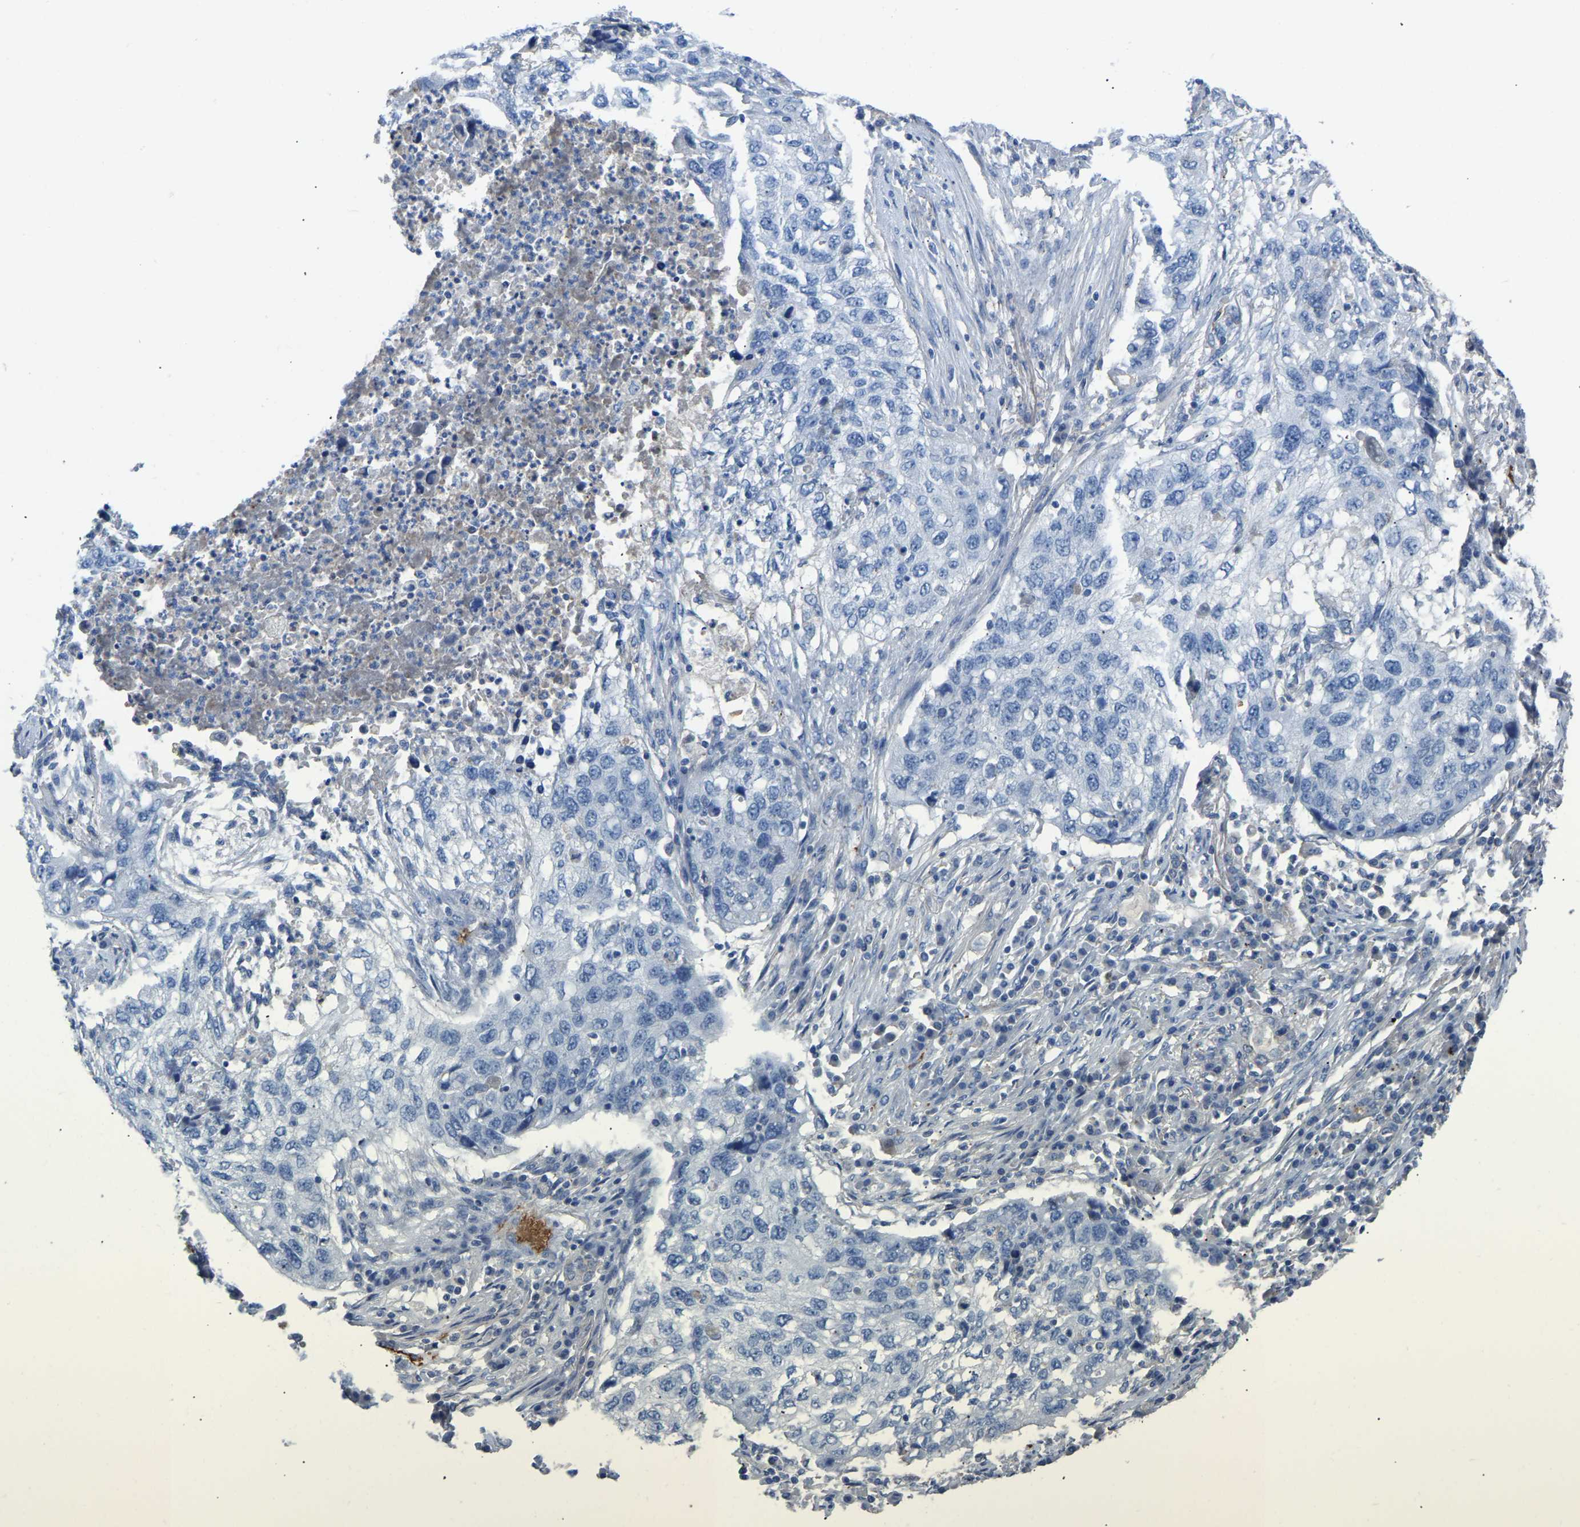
{"staining": {"intensity": "negative", "quantity": "none", "location": "none"}, "tissue": "lung cancer", "cell_type": "Tumor cells", "image_type": "cancer", "snomed": [{"axis": "morphology", "description": "Squamous cell carcinoma, NOS"}, {"axis": "topography", "description": "Lung"}], "caption": "DAB (3,3'-diaminobenzidine) immunohistochemical staining of human lung squamous cell carcinoma reveals no significant expression in tumor cells.", "gene": "ZNF449", "patient": {"sex": "female", "age": 63}}